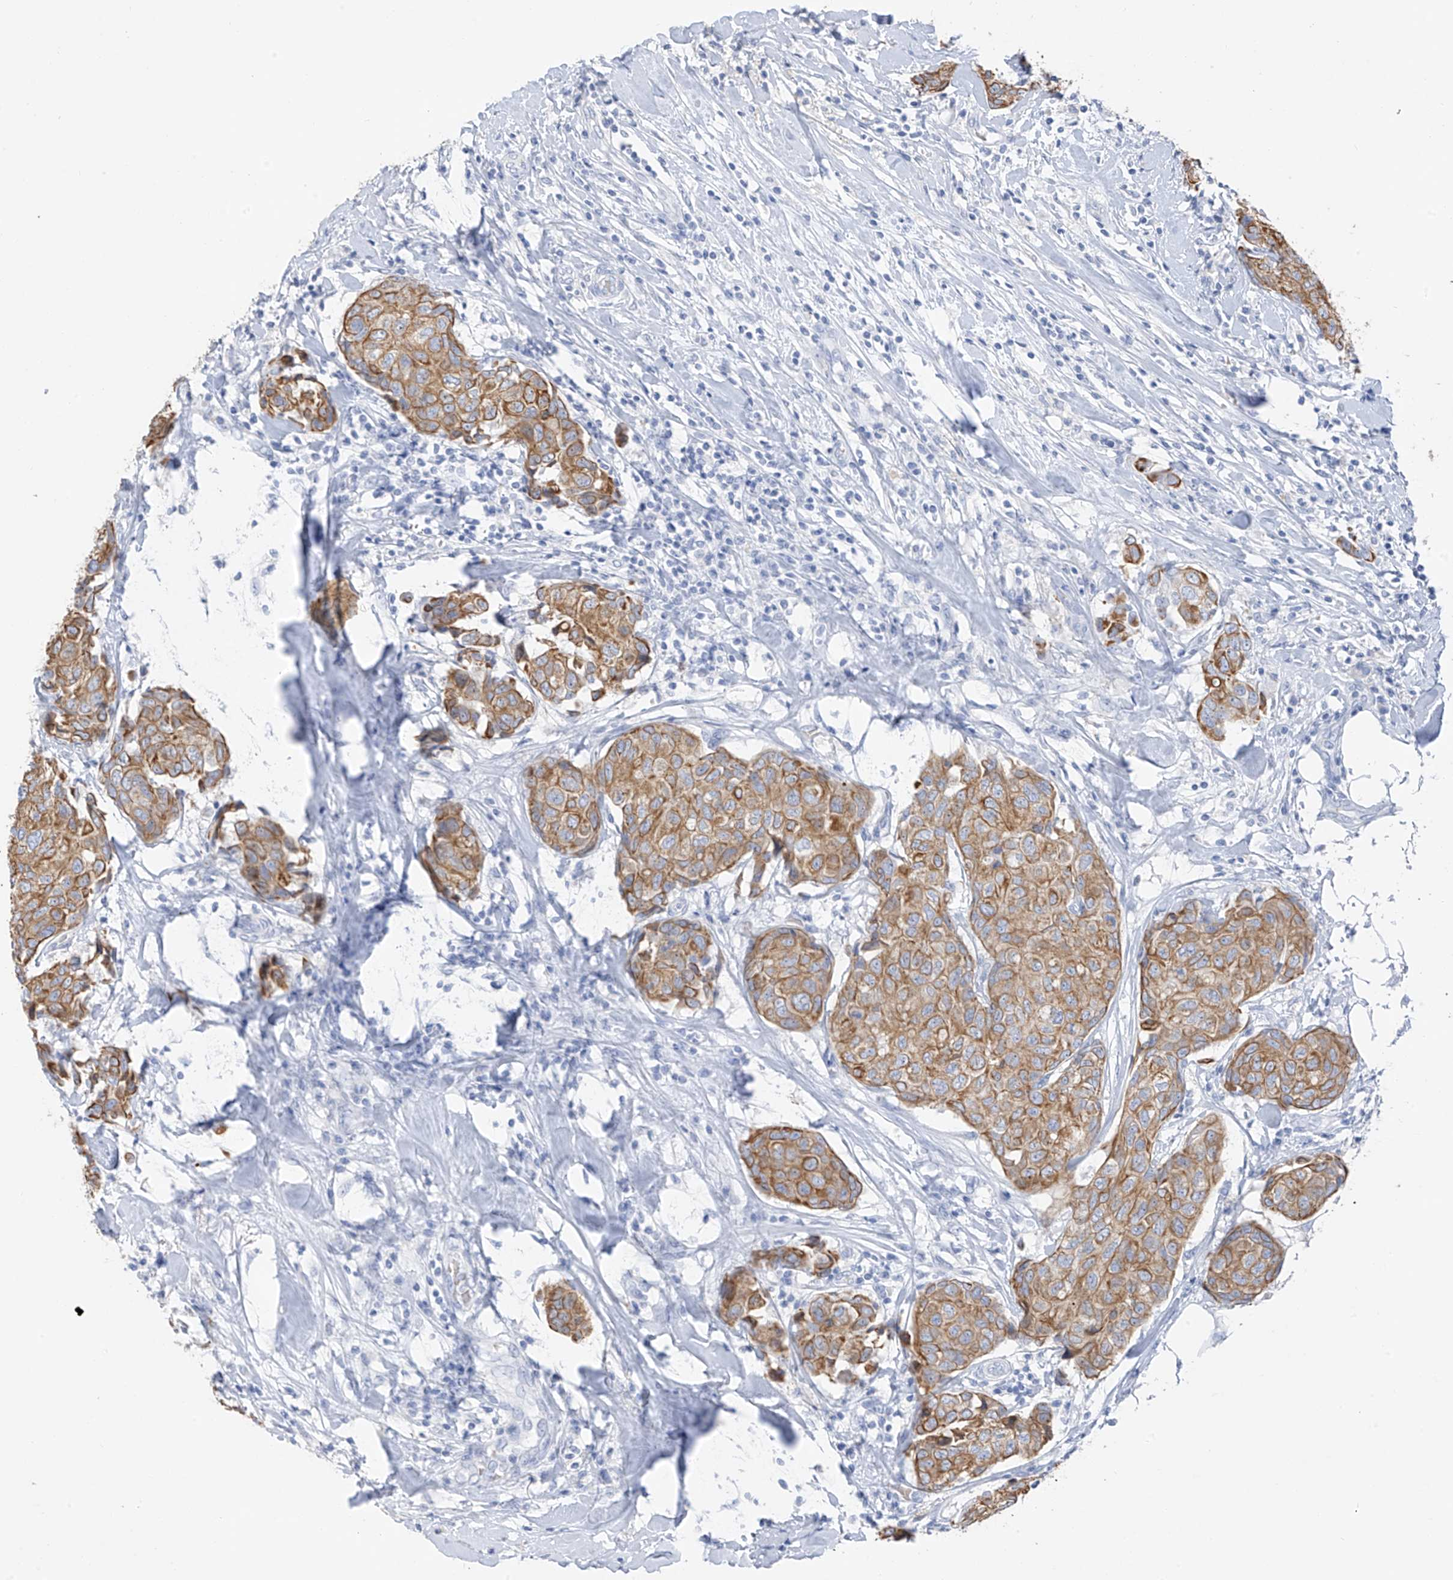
{"staining": {"intensity": "moderate", "quantity": ">75%", "location": "cytoplasmic/membranous"}, "tissue": "breast cancer", "cell_type": "Tumor cells", "image_type": "cancer", "snomed": [{"axis": "morphology", "description": "Duct carcinoma"}, {"axis": "topography", "description": "Breast"}], "caption": "The photomicrograph demonstrates immunohistochemical staining of breast invasive ductal carcinoma. There is moderate cytoplasmic/membranous positivity is identified in about >75% of tumor cells. (DAB IHC with brightfield microscopy, high magnification).", "gene": "PAFAH1B3", "patient": {"sex": "female", "age": 80}}